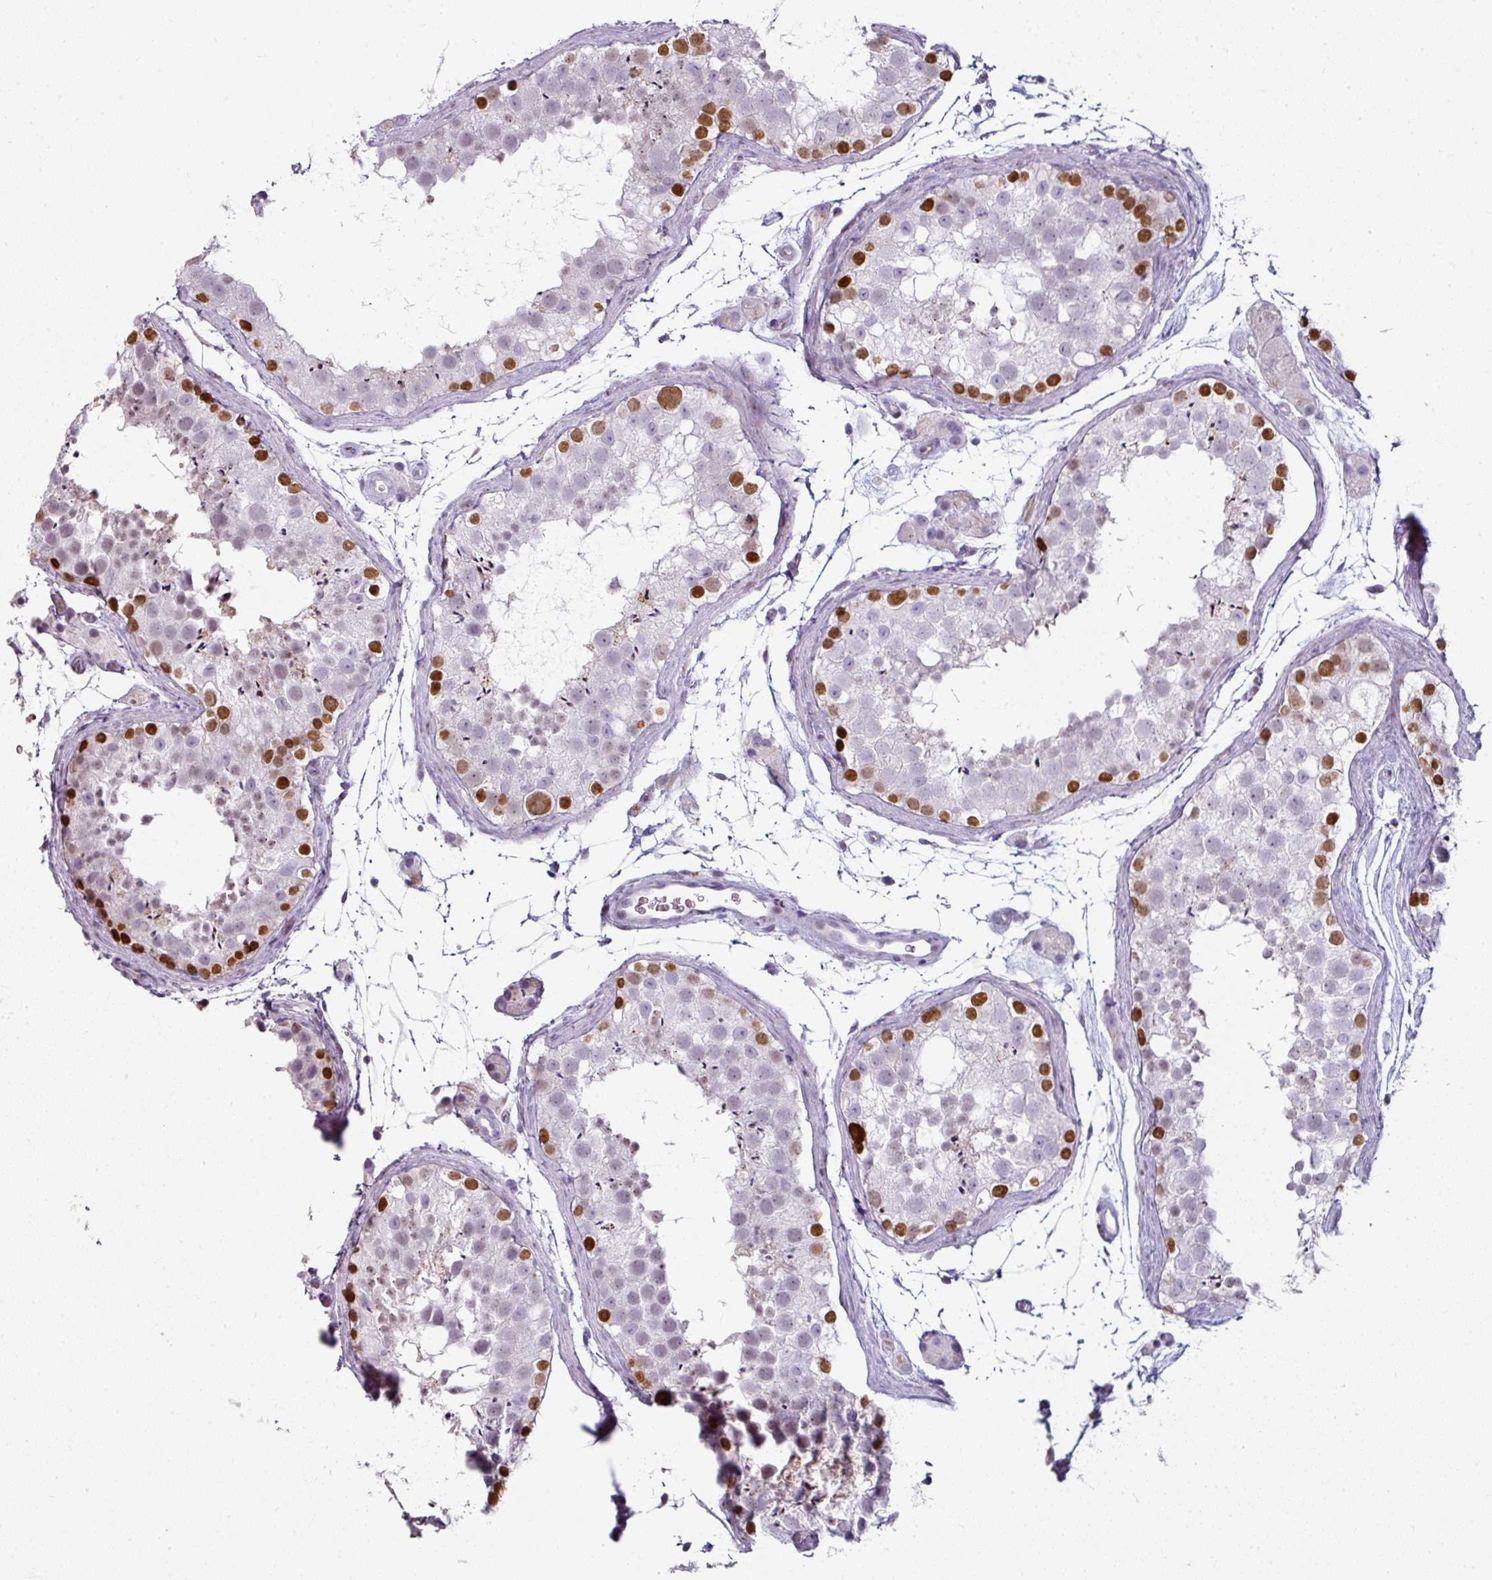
{"staining": {"intensity": "strong", "quantity": "<25%", "location": "nuclear"}, "tissue": "testis", "cell_type": "Cells in seminiferous ducts", "image_type": "normal", "snomed": [{"axis": "morphology", "description": "Normal tissue, NOS"}, {"axis": "topography", "description": "Testis"}], "caption": "Benign testis demonstrates strong nuclear positivity in approximately <25% of cells in seminiferous ducts.", "gene": "SYT8", "patient": {"sex": "male", "age": 41}}